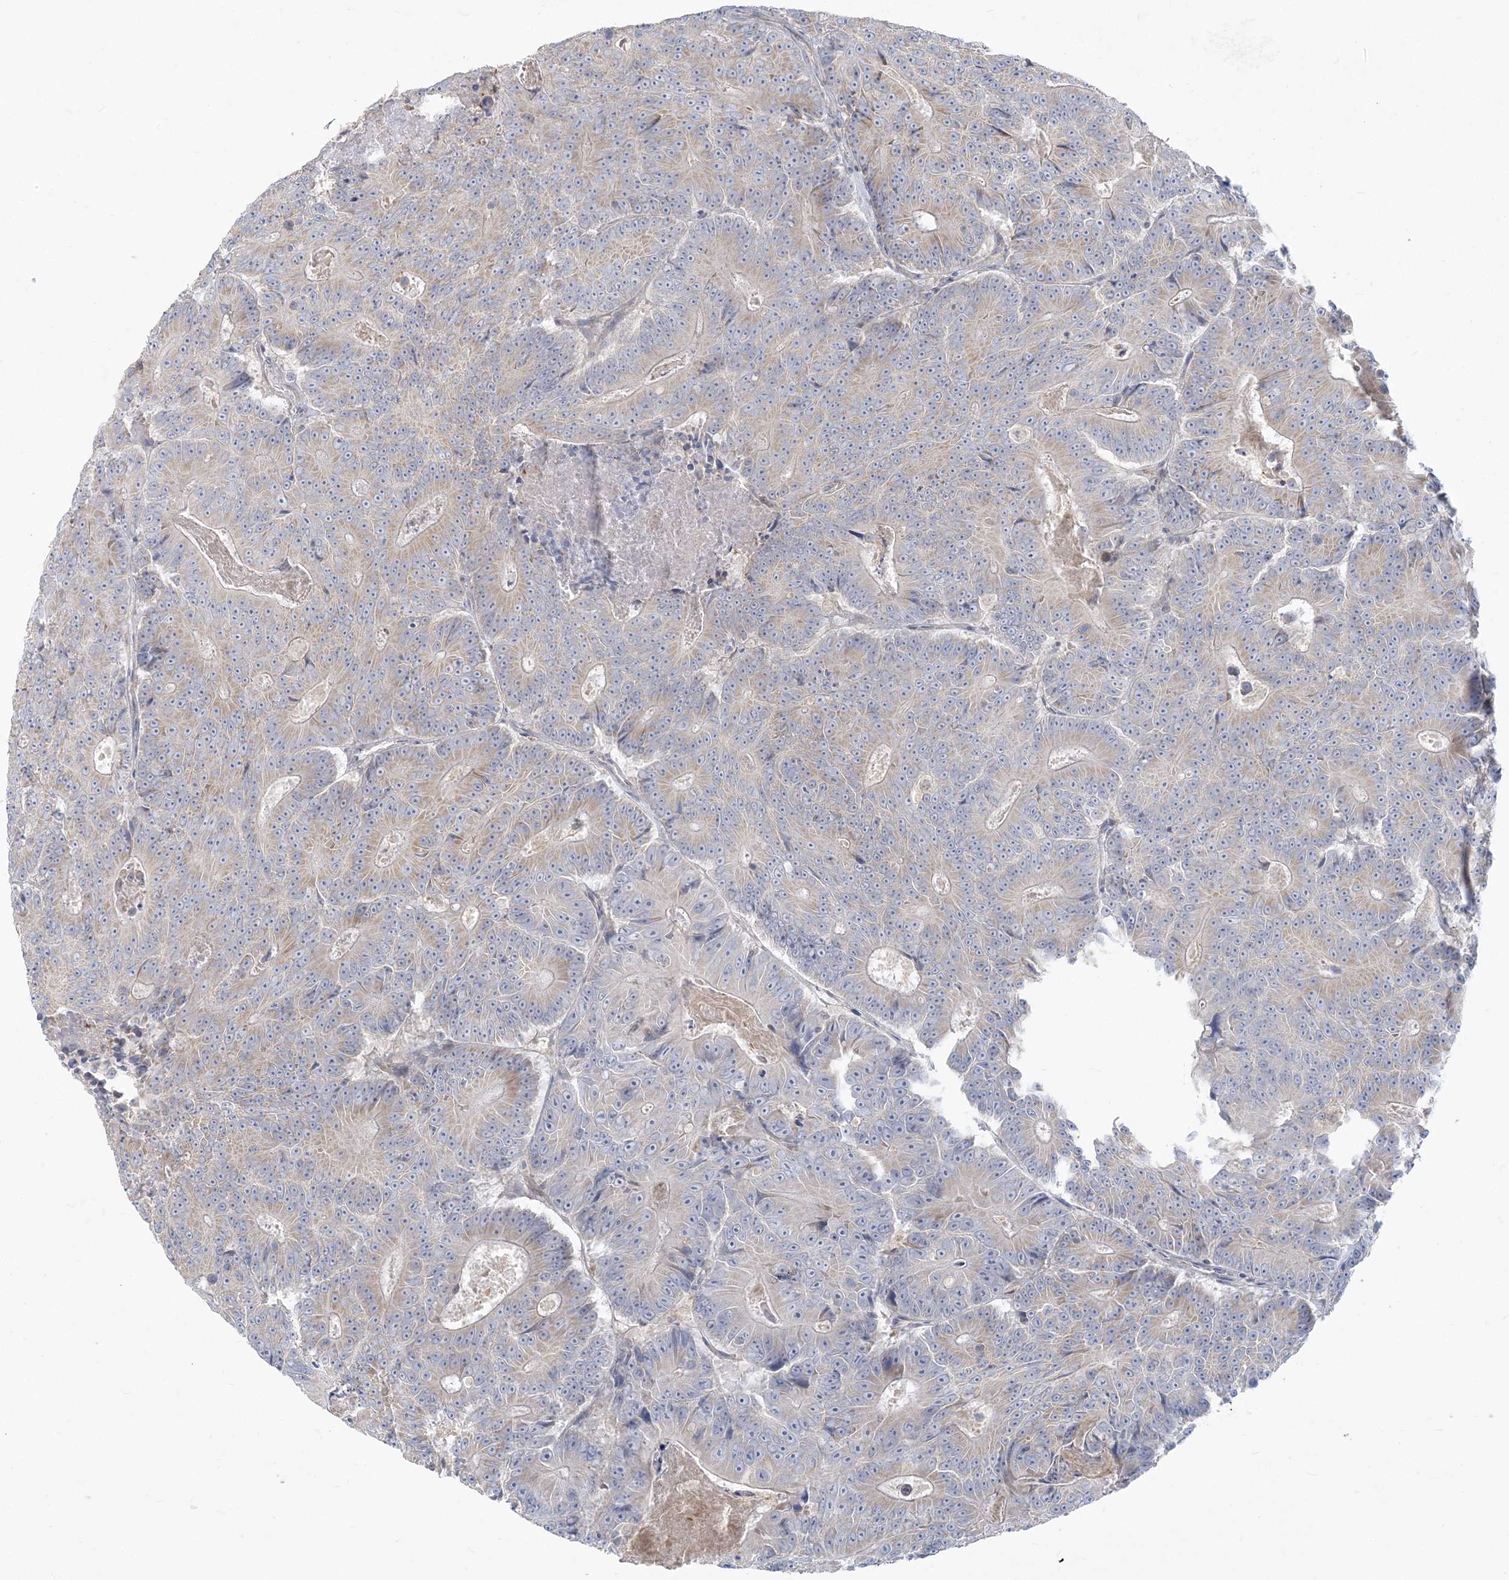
{"staining": {"intensity": "weak", "quantity": "25%-75%", "location": "cytoplasmic/membranous"}, "tissue": "colorectal cancer", "cell_type": "Tumor cells", "image_type": "cancer", "snomed": [{"axis": "morphology", "description": "Adenocarcinoma, NOS"}, {"axis": "topography", "description": "Colon"}], "caption": "Brown immunohistochemical staining in human colorectal cancer exhibits weak cytoplasmic/membranous staining in approximately 25%-75% of tumor cells.", "gene": "ZC3H6", "patient": {"sex": "male", "age": 83}}